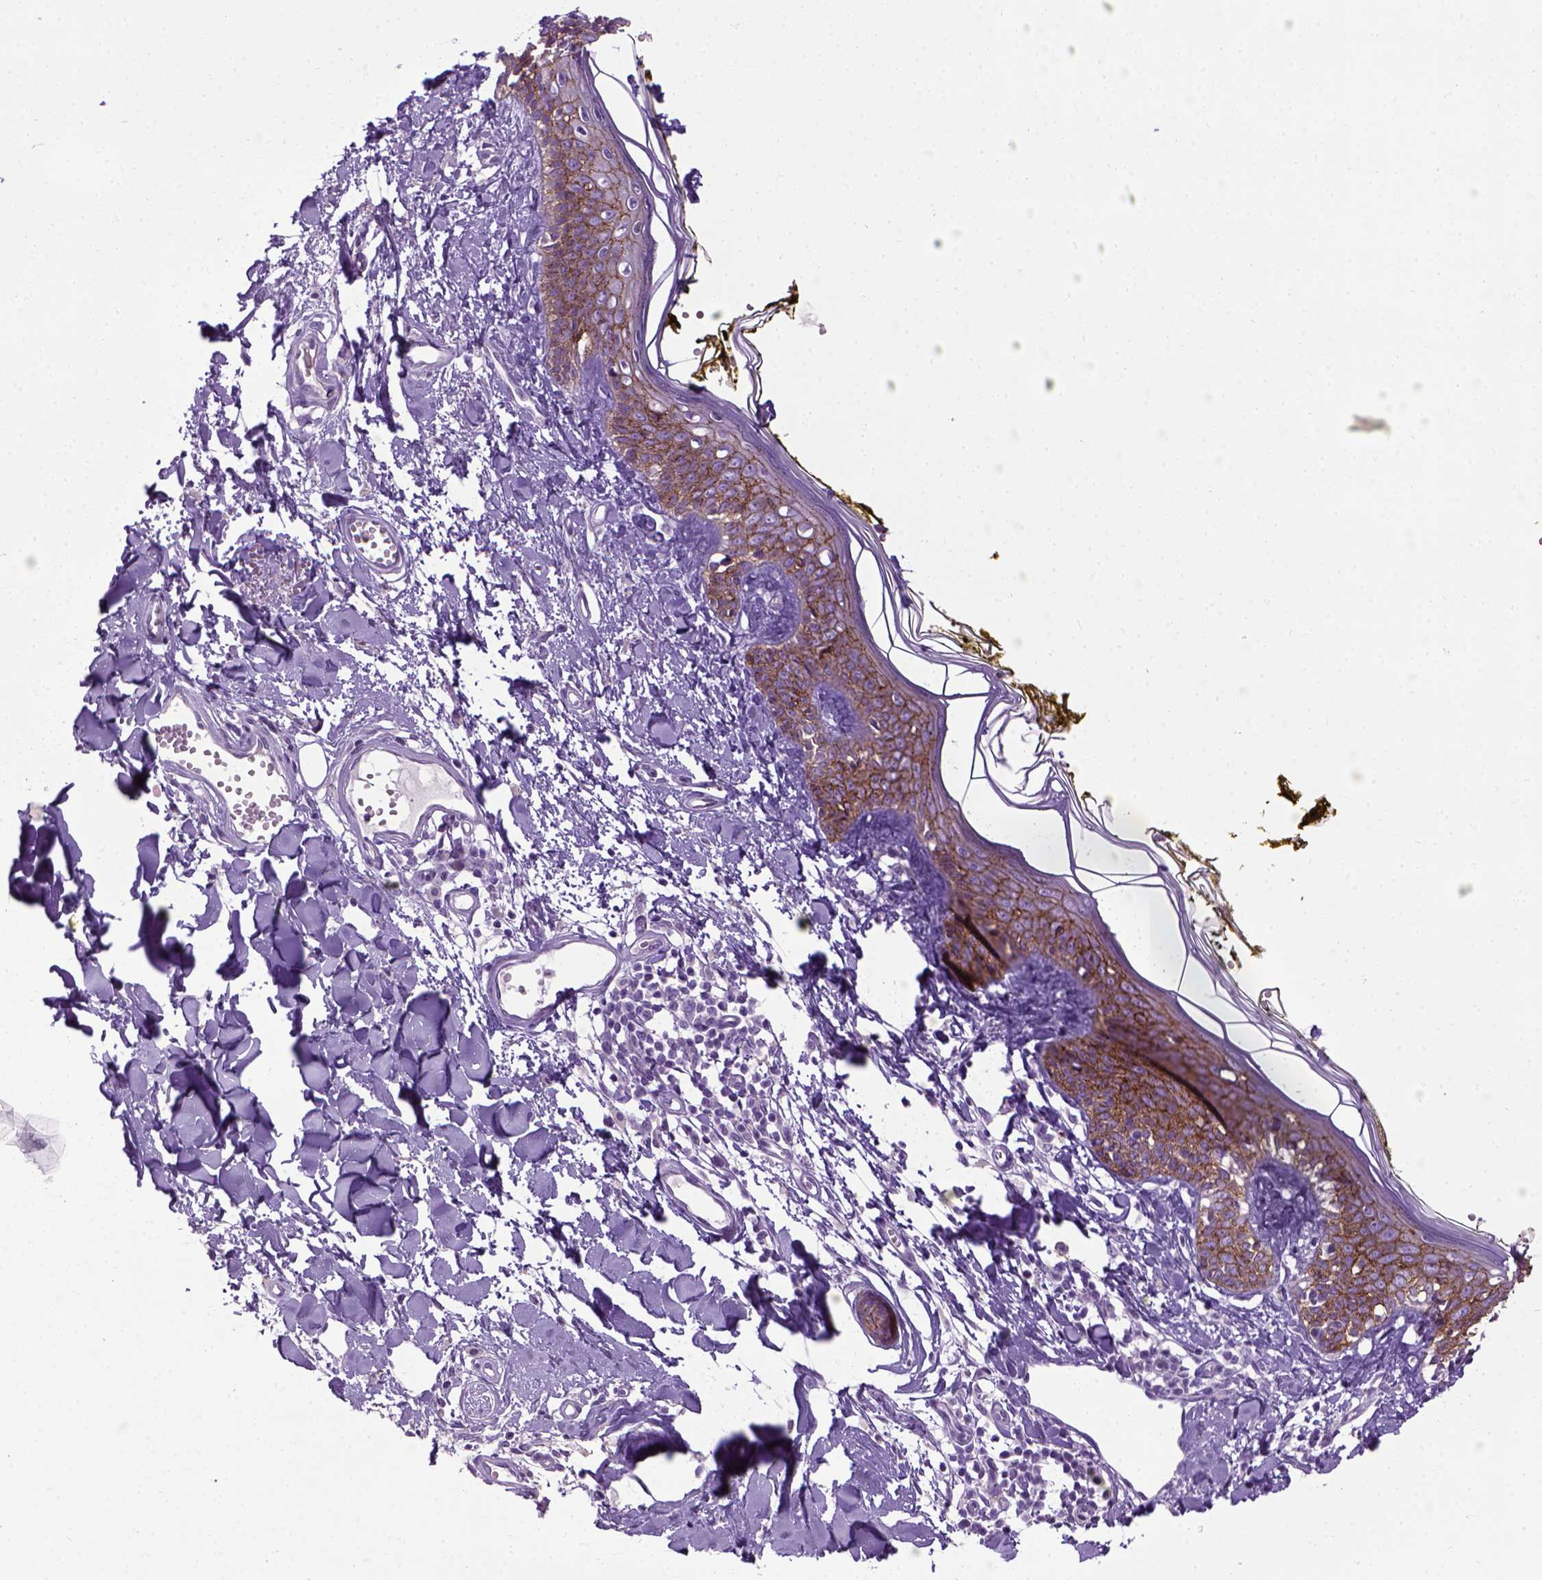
{"staining": {"intensity": "negative", "quantity": "none", "location": "none"}, "tissue": "skin", "cell_type": "Fibroblasts", "image_type": "normal", "snomed": [{"axis": "morphology", "description": "Normal tissue, NOS"}, {"axis": "topography", "description": "Skin"}], "caption": "A high-resolution image shows immunohistochemistry staining of normal skin, which demonstrates no significant staining in fibroblasts.", "gene": "CDH1", "patient": {"sex": "male", "age": 76}}